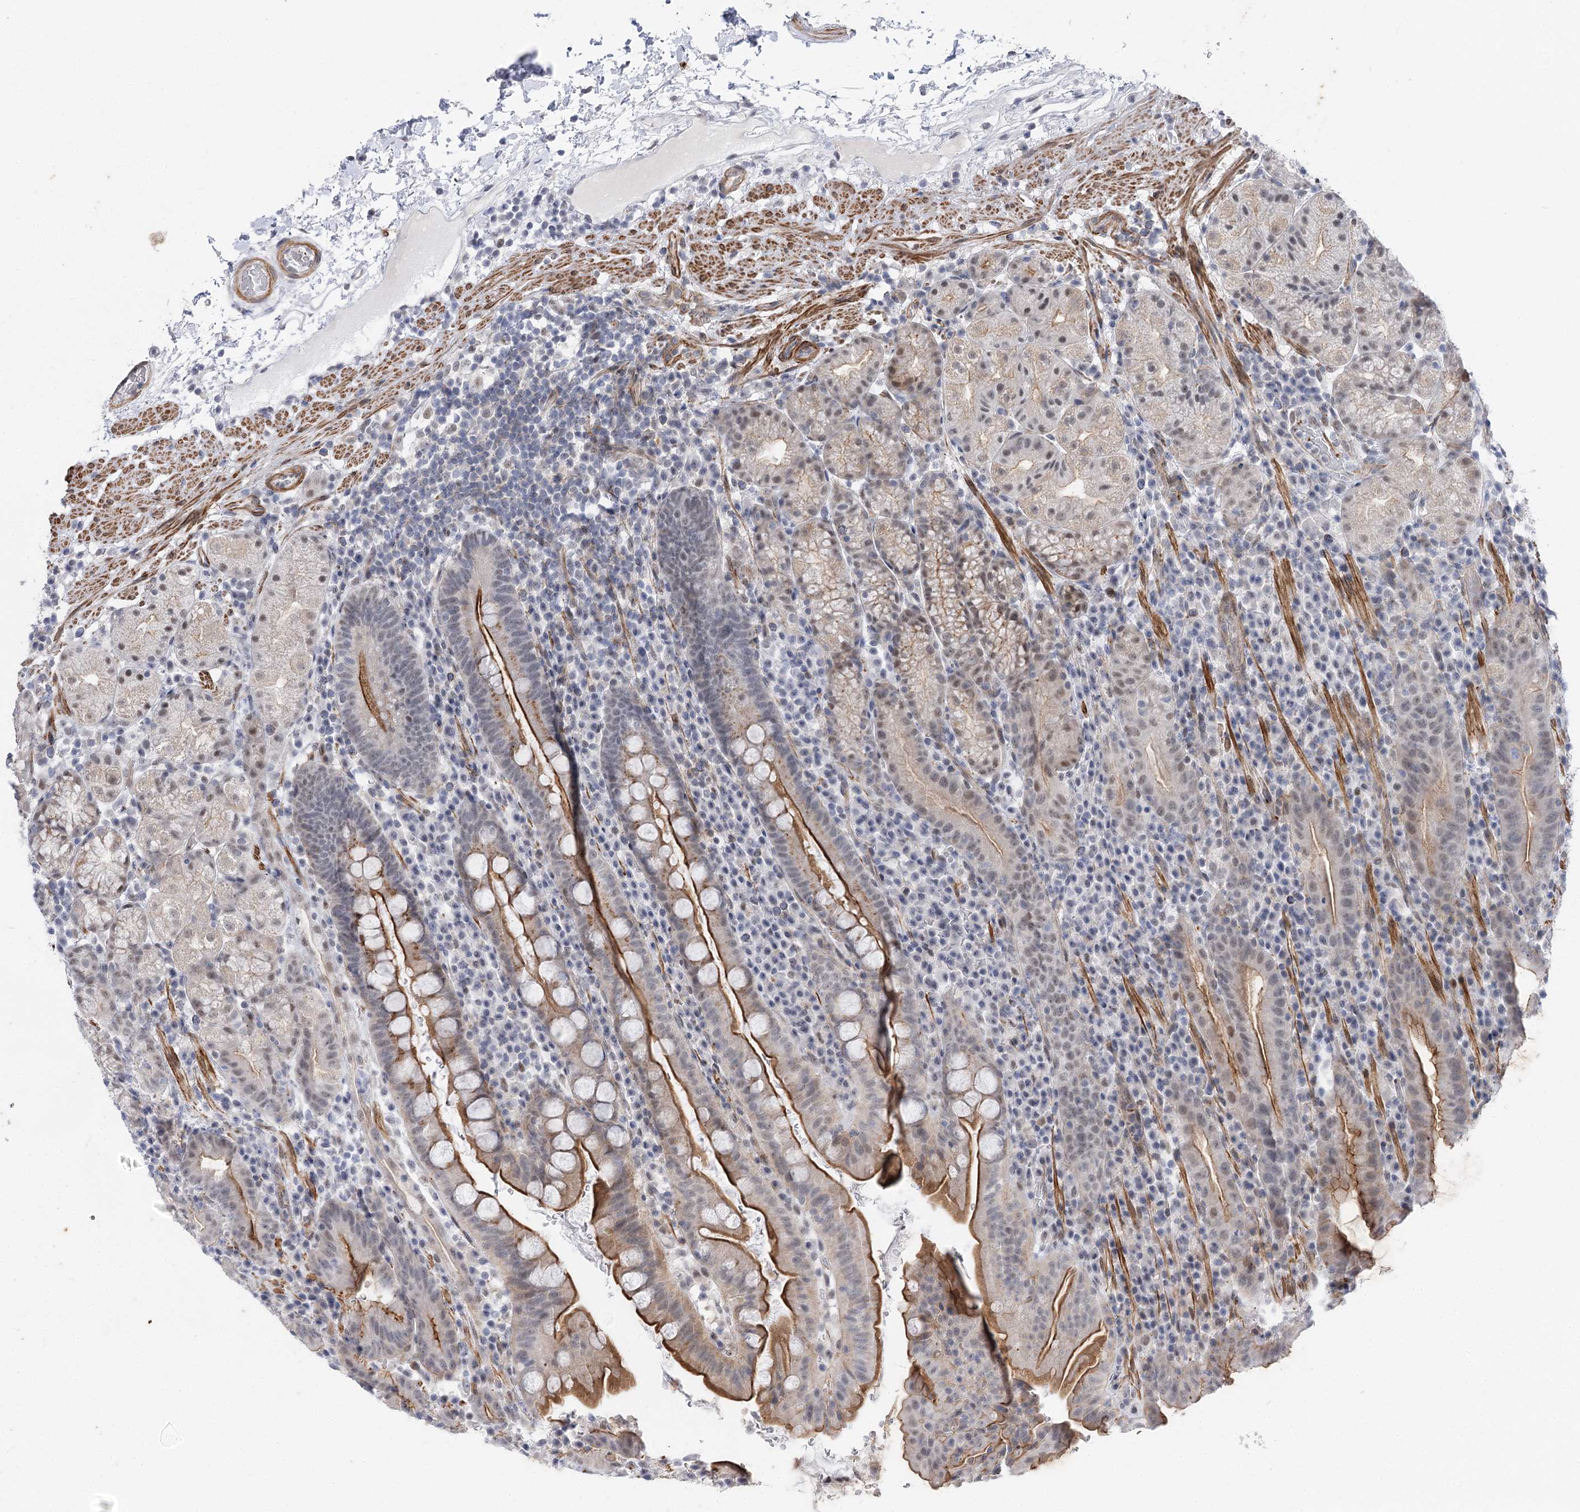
{"staining": {"intensity": "strong", "quantity": "<25%", "location": "cytoplasmic/membranous"}, "tissue": "stomach", "cell_type": "Glandular cells", "image_type": "normal", "snomed": [{"axis": "morphology", "description": "Normal tissue, NOS"}, {"axis": "morphology", "description": "Inflammation, NOS"}, {"axis": "topography", "description": "Stomach"}], "caption": "DAB (3,3'-diaminobenzidine) immunohistochemical staining of benign human stomach displays strong cytoplasmic/membranous protein positivity in approximately <25% of glandular cells. The staining is performed using DAB brown chromogen to label protein expression. The nuclei are counter-stained blue using hematoxylin.", "gene": "AGXT2", "patient": {"sex": "male", "age": 79}}